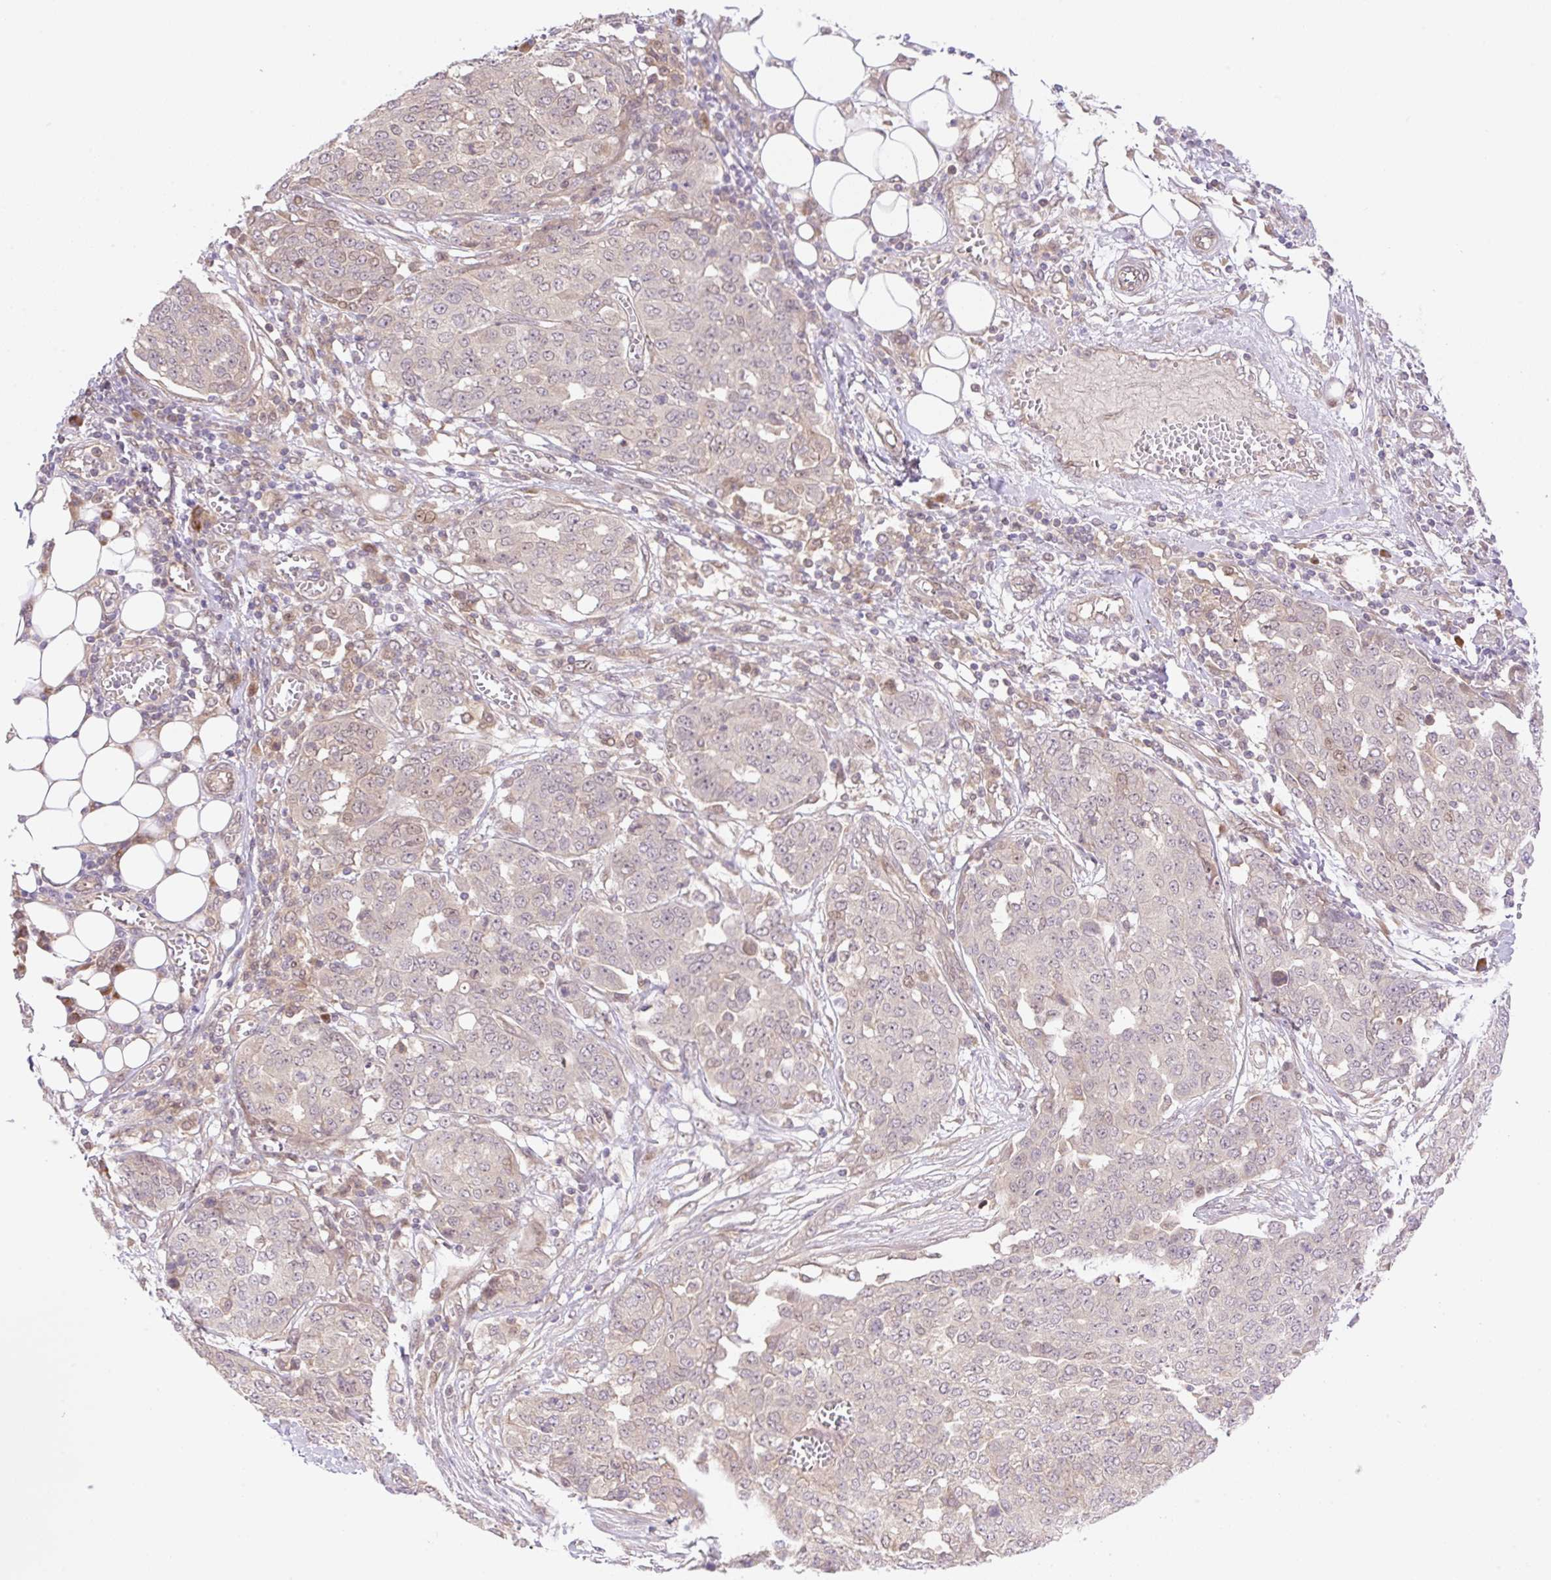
{"staining": {"intensity": "weak", "quantity": "25%-75%", "location": "cytoplasmic/membranous,nuclear"}, "tissue": "ovarian cancer", "cell_type": "Tumor cells", "image_type": "cancer", "snomed": [{"axis": "morphology", "description": "Cystadenocarcinoma, serous, NOS"}, {"axis": "topography", "description": "Soft tissue"}, {"axis": "topography", "description": "Ovary"}], "caption": "An image showing weak cytoplasmic/membranous and nuclear positivity in approximately 25%-75% of tumor cells in ovarian cancer (serous cystadenocarcinoma), as visualized by brown immunohistochemical staining.", "gene": "VPS25", "patient": {"sex": "female", "age": 57}}